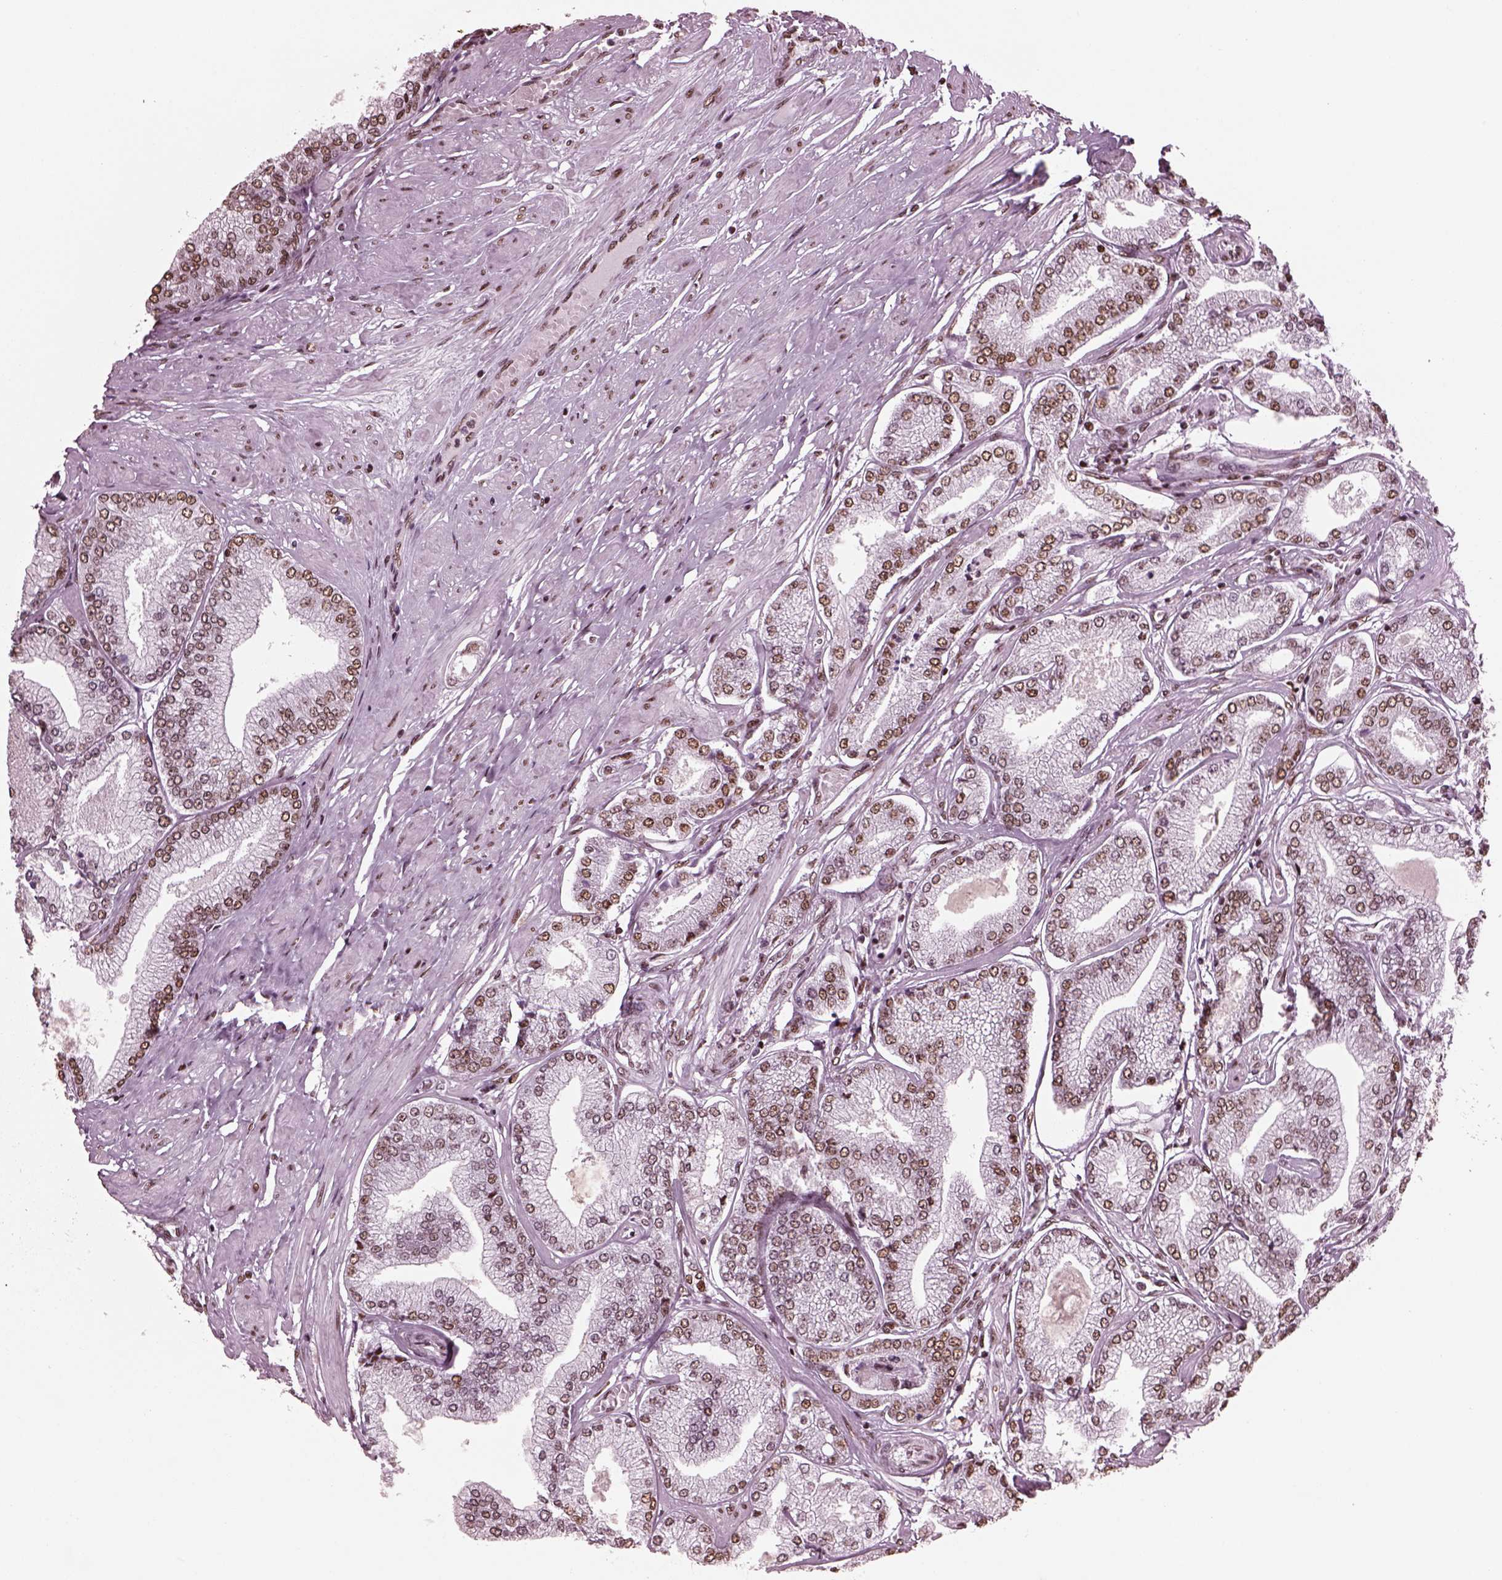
{"staining": {"intensity": "moderate", "quantity": ">75%", "location": "nuclear"}, "tissue": "prostate cancer", "cell_type": "Tumor cells", "image_type": "cancer", "snomed": [{"axis": "morphology", "description": "Adenocarcinoma, Low grade"}, {"axis": "topography", "description": "Prostate"}], "caption": "Prostate cancer (adenocarcinoma (low-grade)) stained with immunohistochemistry shows moderate nuclear staining in about >75% of tumor cells.", "gene": "CBFA2T3", "patient": {"sex": "male", "age": 55}}